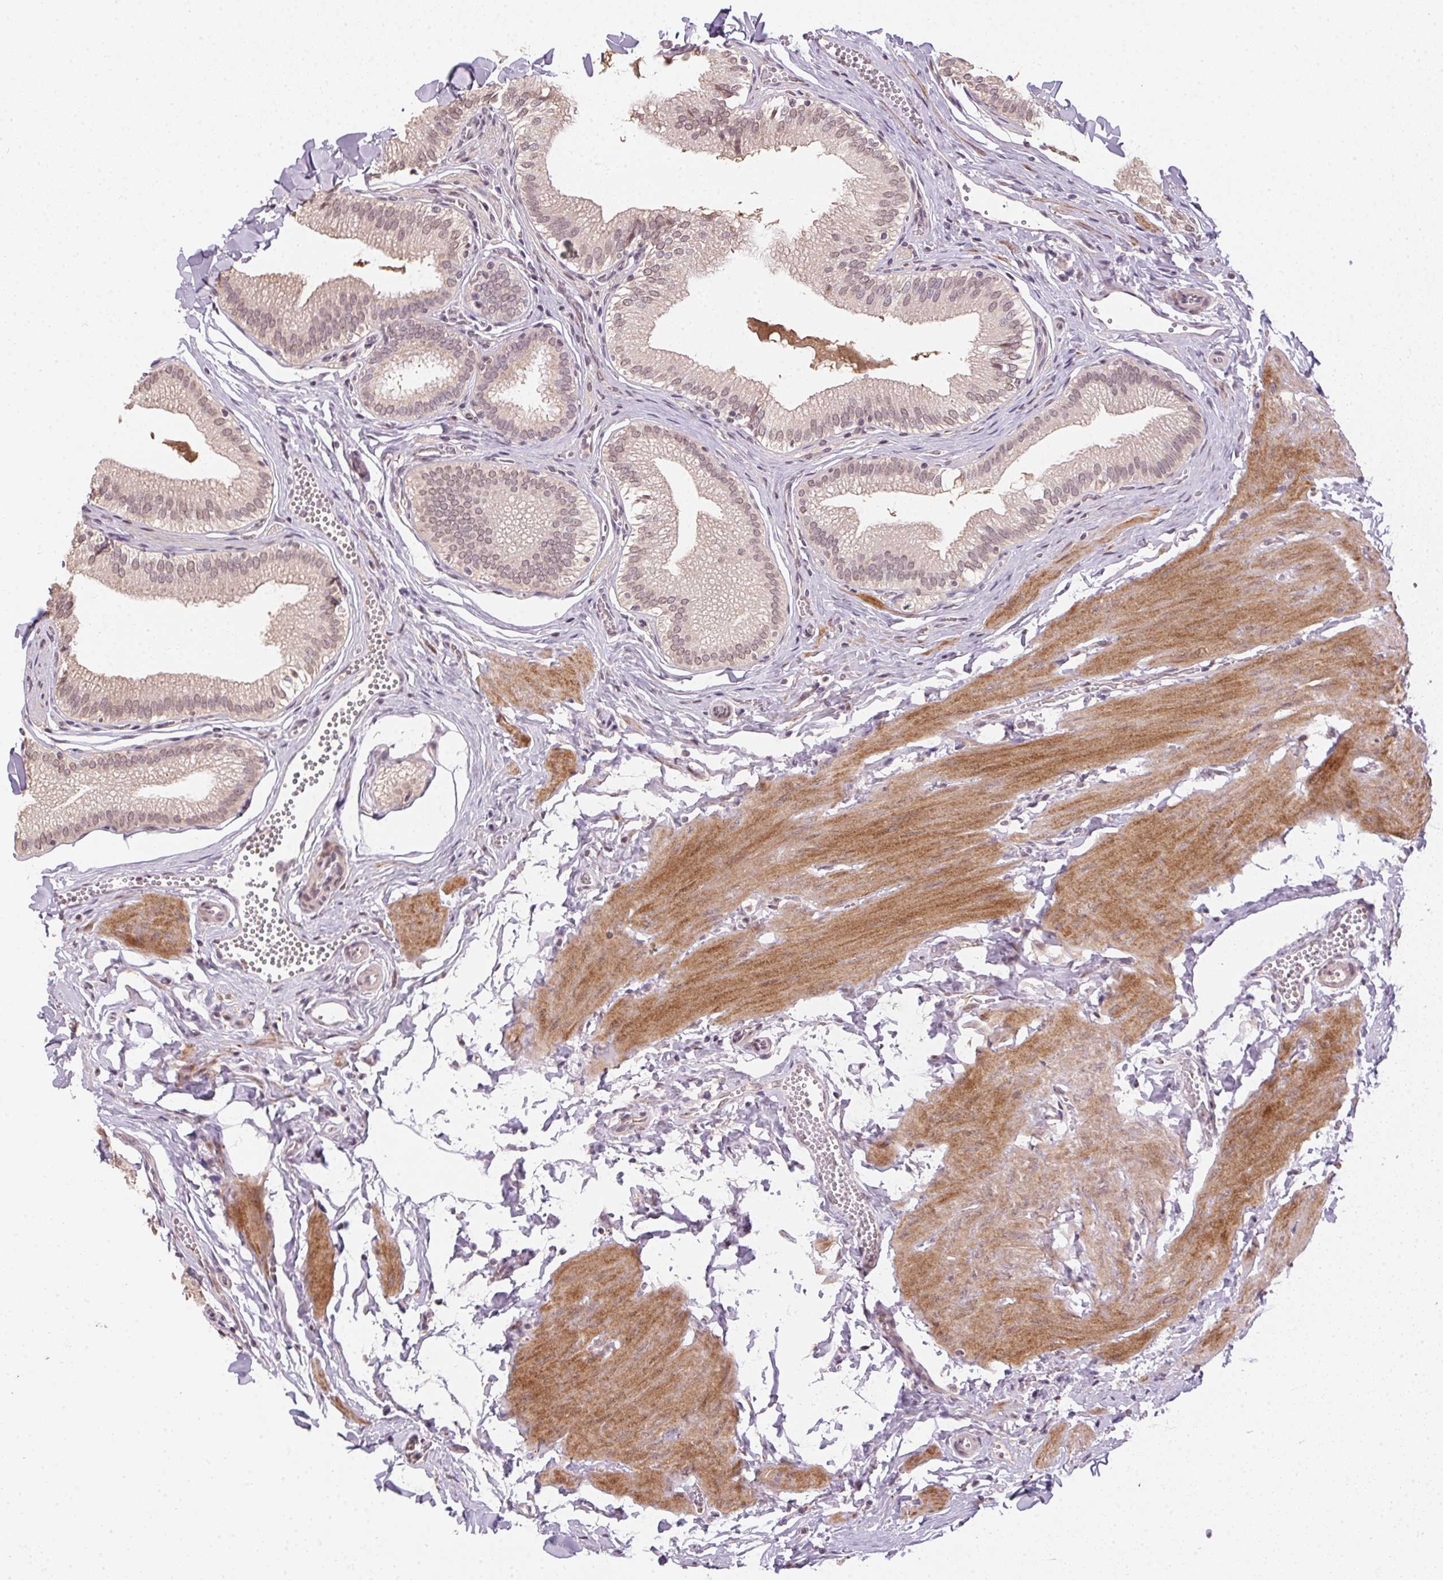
{"staining": {"intensity": "weak", "quantity": "<25%", "location": "cytoplasmic/membranous"}, "tissue": "gallbladder", "cell_type": "Glandular cells", "image_type": "normal", "snomed": [{"axis": "morphology", "description": "Normal tissue, NOS"}, {"axis": "topography", "description": "Gallbladder"}, {"axis": "topography", "description": "Peripheral nerve tissue"}], "caption": "This is a photomicrograph of immunohistochemistry staining of normal gallbladder, which shows no expression in glandular cells. (DAB immunohistochemistry, high magnification).", "gene": "PPP4R4", "patient": {"sex": "male", "age": 17}}